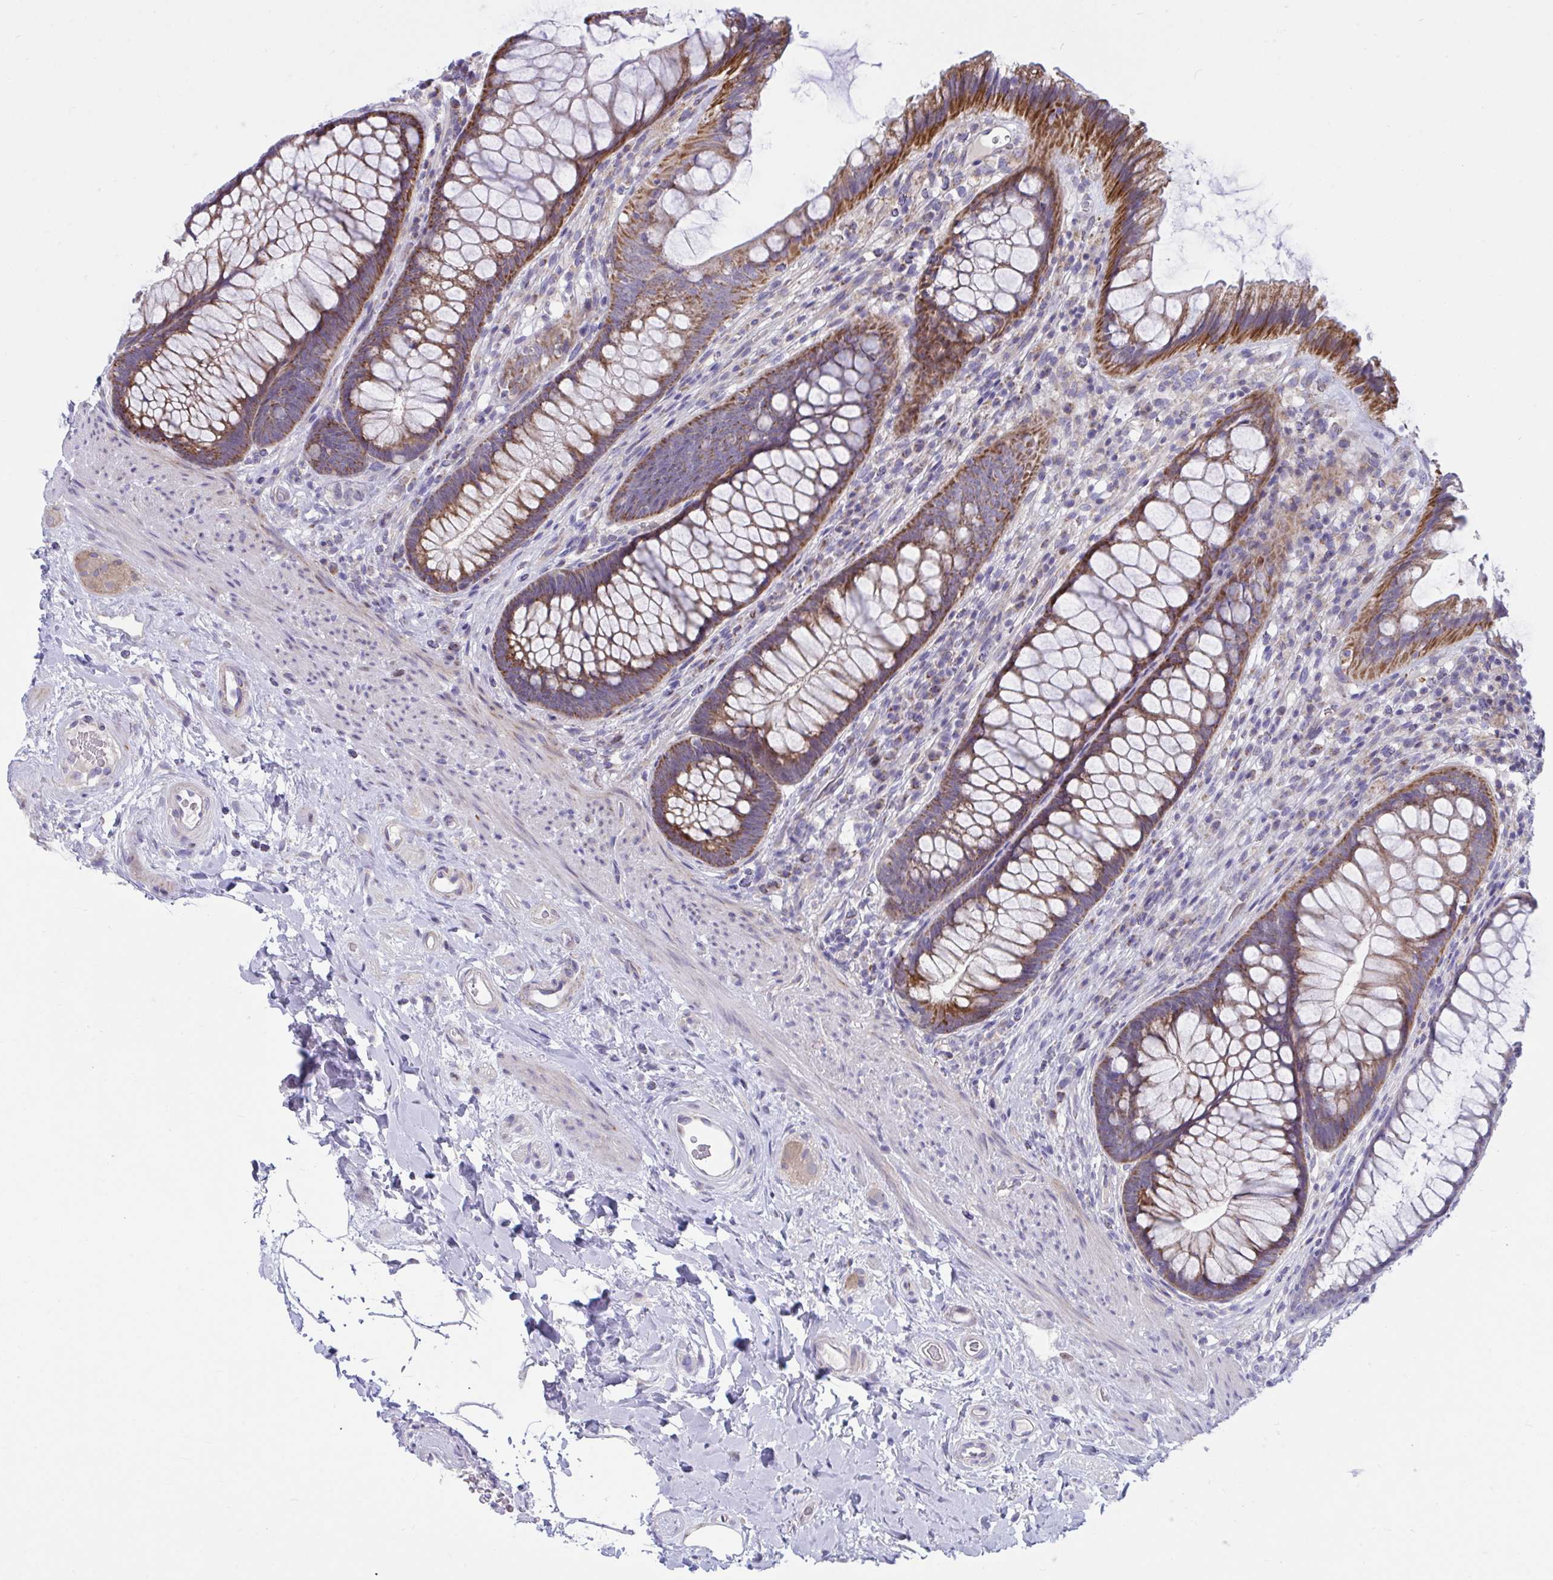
{"staining": {"intensity": "strong", "quantity": ">75%", "location": "cytoplasmic/membranous"}, "tissue": "rectum", "cell_type": "Glandular cells", "image_type": "normal", "snomed": [{"axis": "morphology", "description": "Normal tissue, NOS"}, {"axis": "topography", "description": "Rectum"}], "caption": "Immunohistochemical staining of normal human rectum shows strong cytoplasmic/membranous protein positivity in about >75% of glandular cells. The protein is shown in brown color, while the nuclei are stained blue.", "gene": "DTX3", "patient": {"sex": "male", "age": 53}}